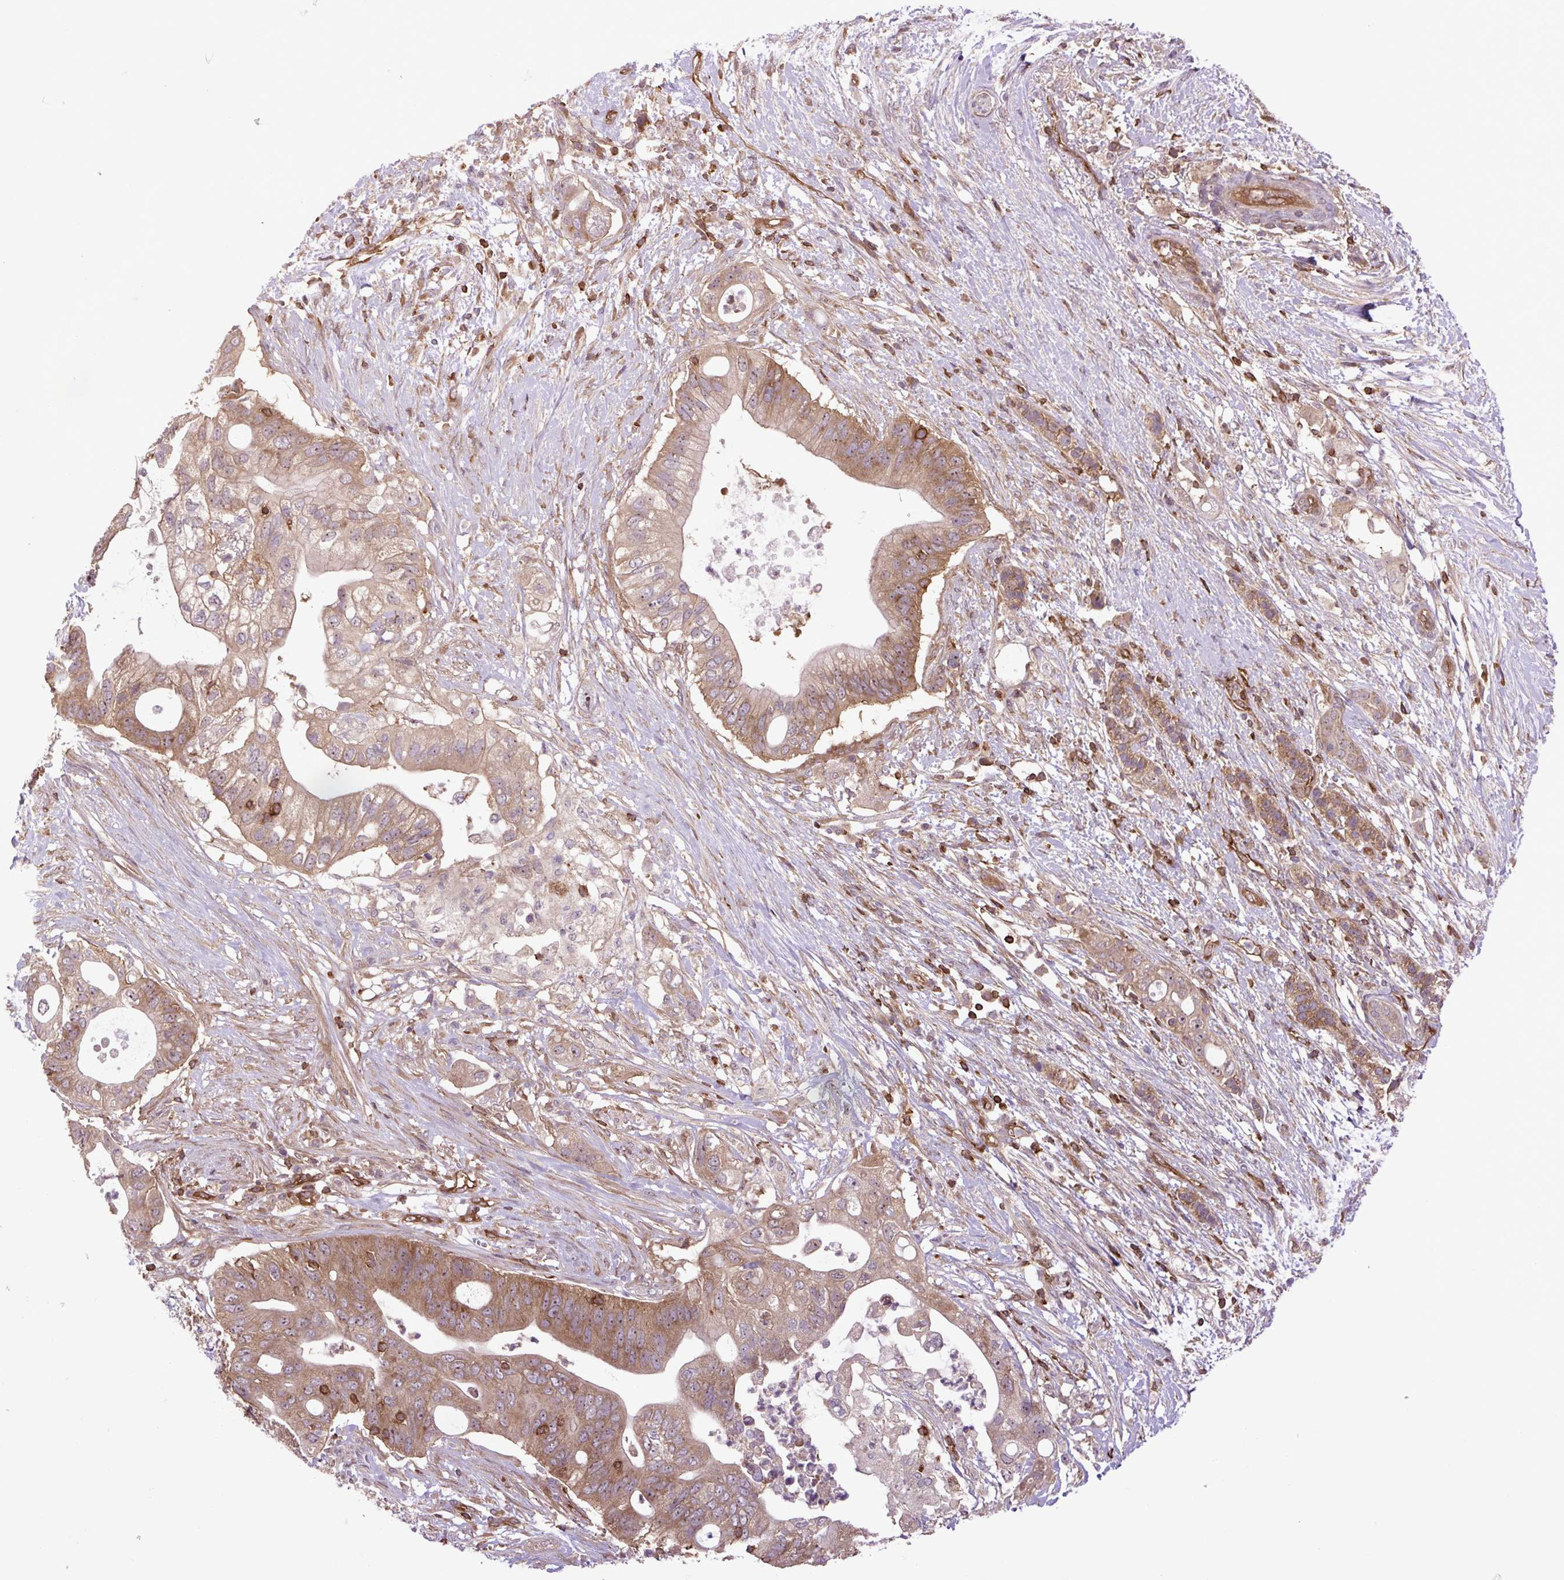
{"staining": {"intensity": "moderate", "quantity": ">75%", "location": "cytoplasmic/membranous,nuclear"}, "tissue": "pancreatic cancer", "cell_type": "Tumor cells", "image_type": "cancer", "snomed": [{"axis": "morphology", "description": "Adenocarcinoma, NOS"}, {"axis": "topography", "description": "Pancreas"}], "caption": "A histopathology image of pancreatic cancer (adenocarcinoma) stained for a protein exhibits moderate cytoplasmic/membranous and nuclear brown staining in tumor cells. The staining was performed using DAB (3,3'-diaminobenzidine), with brown indicating positive protein expression. Nuclei are stained blue with hematoxylin.", "gene": "PLCG1", "patient": {"sex": "female", "age": 72}}